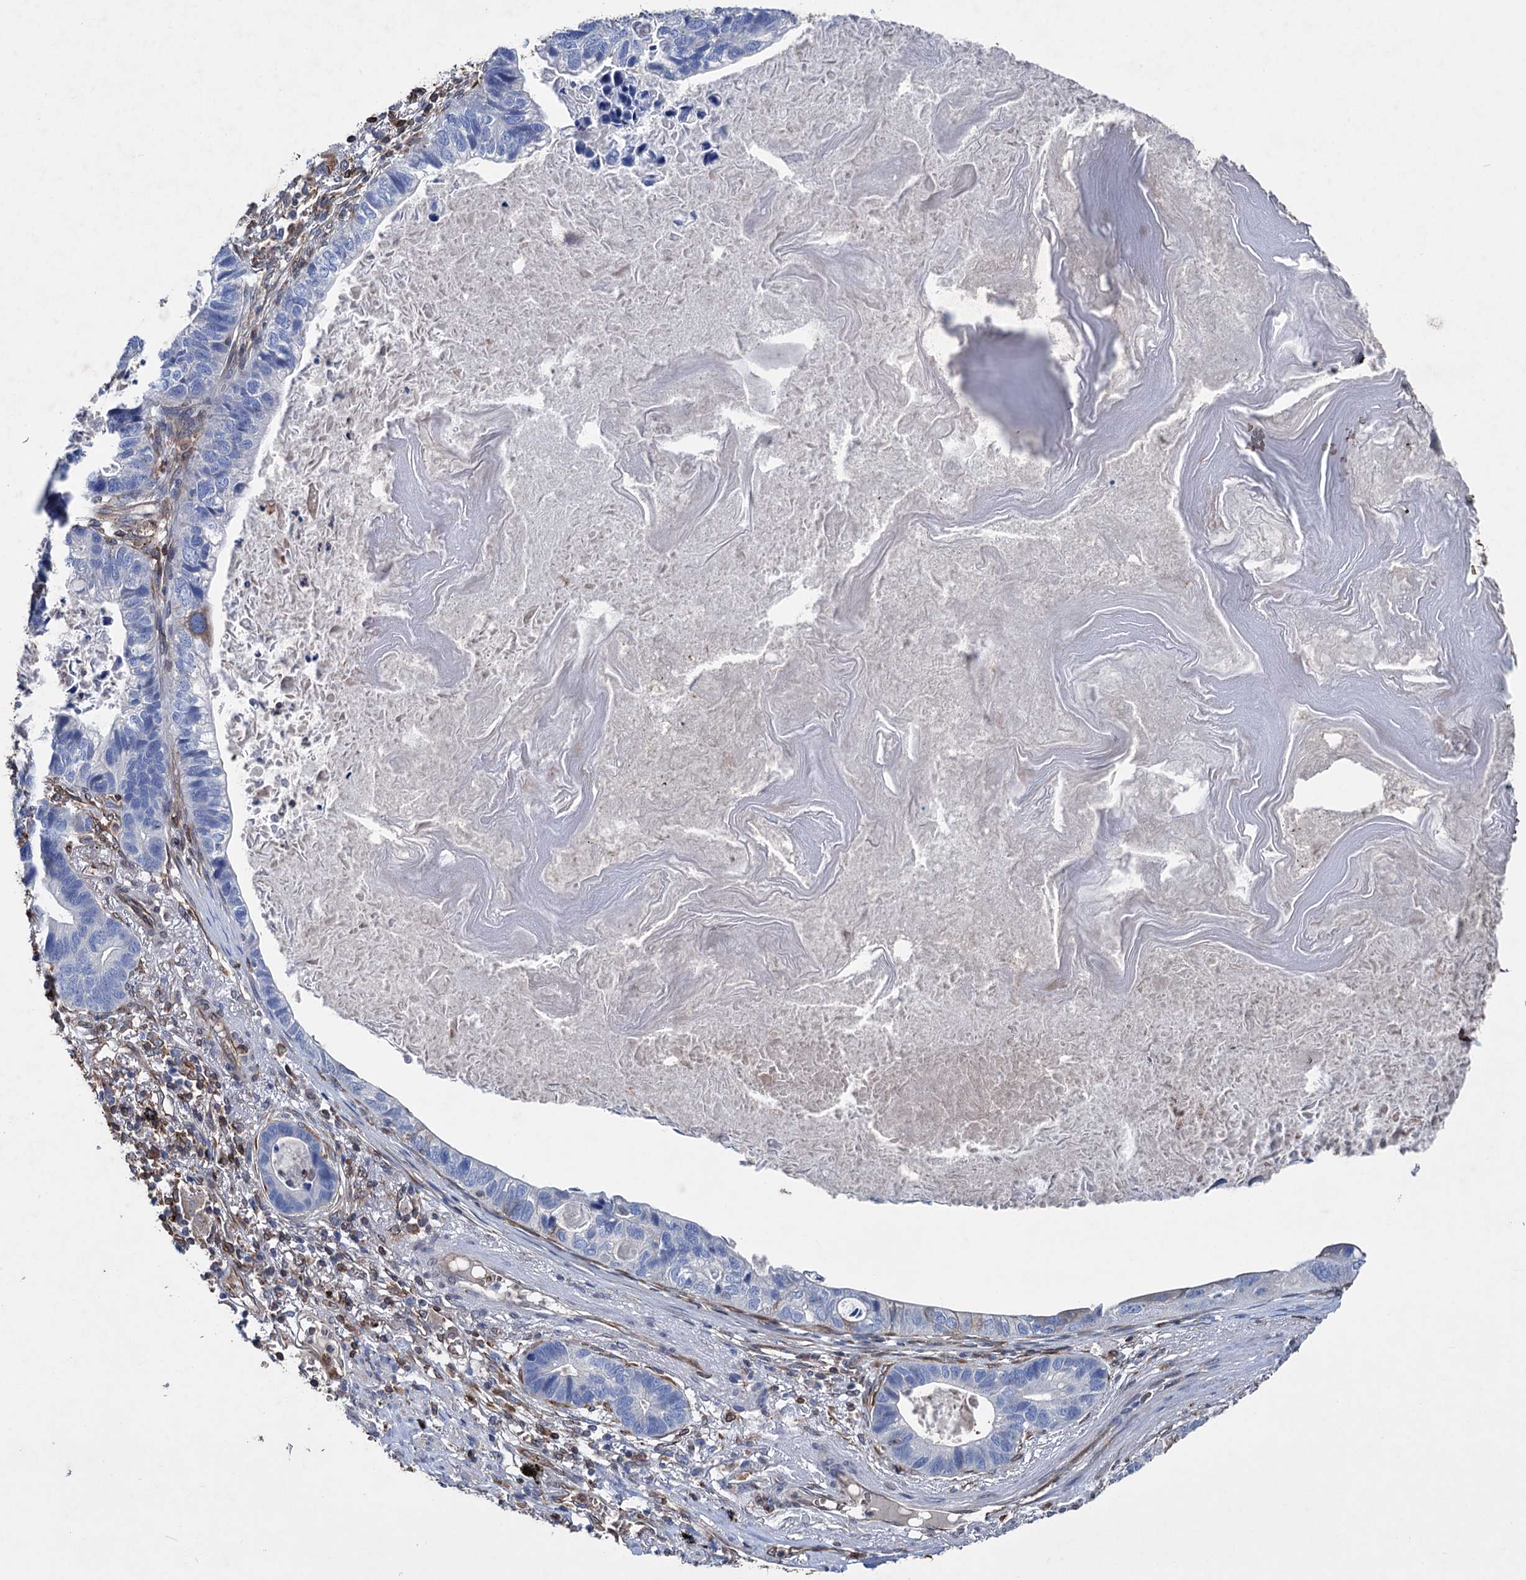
{"staining": {"intensity": "negative", "quantity": "none", "location": "none"}, "tissue": "lung cancer", "cell_type": "Tumor cells", "image_type": "cancer", "snomed": [{"axis": "morphology", "description": "Adenocarcinoma, NOS"}, {"axis": "topography", "description": "Lung"}], "caption": "Tumor cells are negative for protein expression in human lung adenocarcinoma.", "gene": "STING1", "patient": {"sex": "male", "age": 67}}